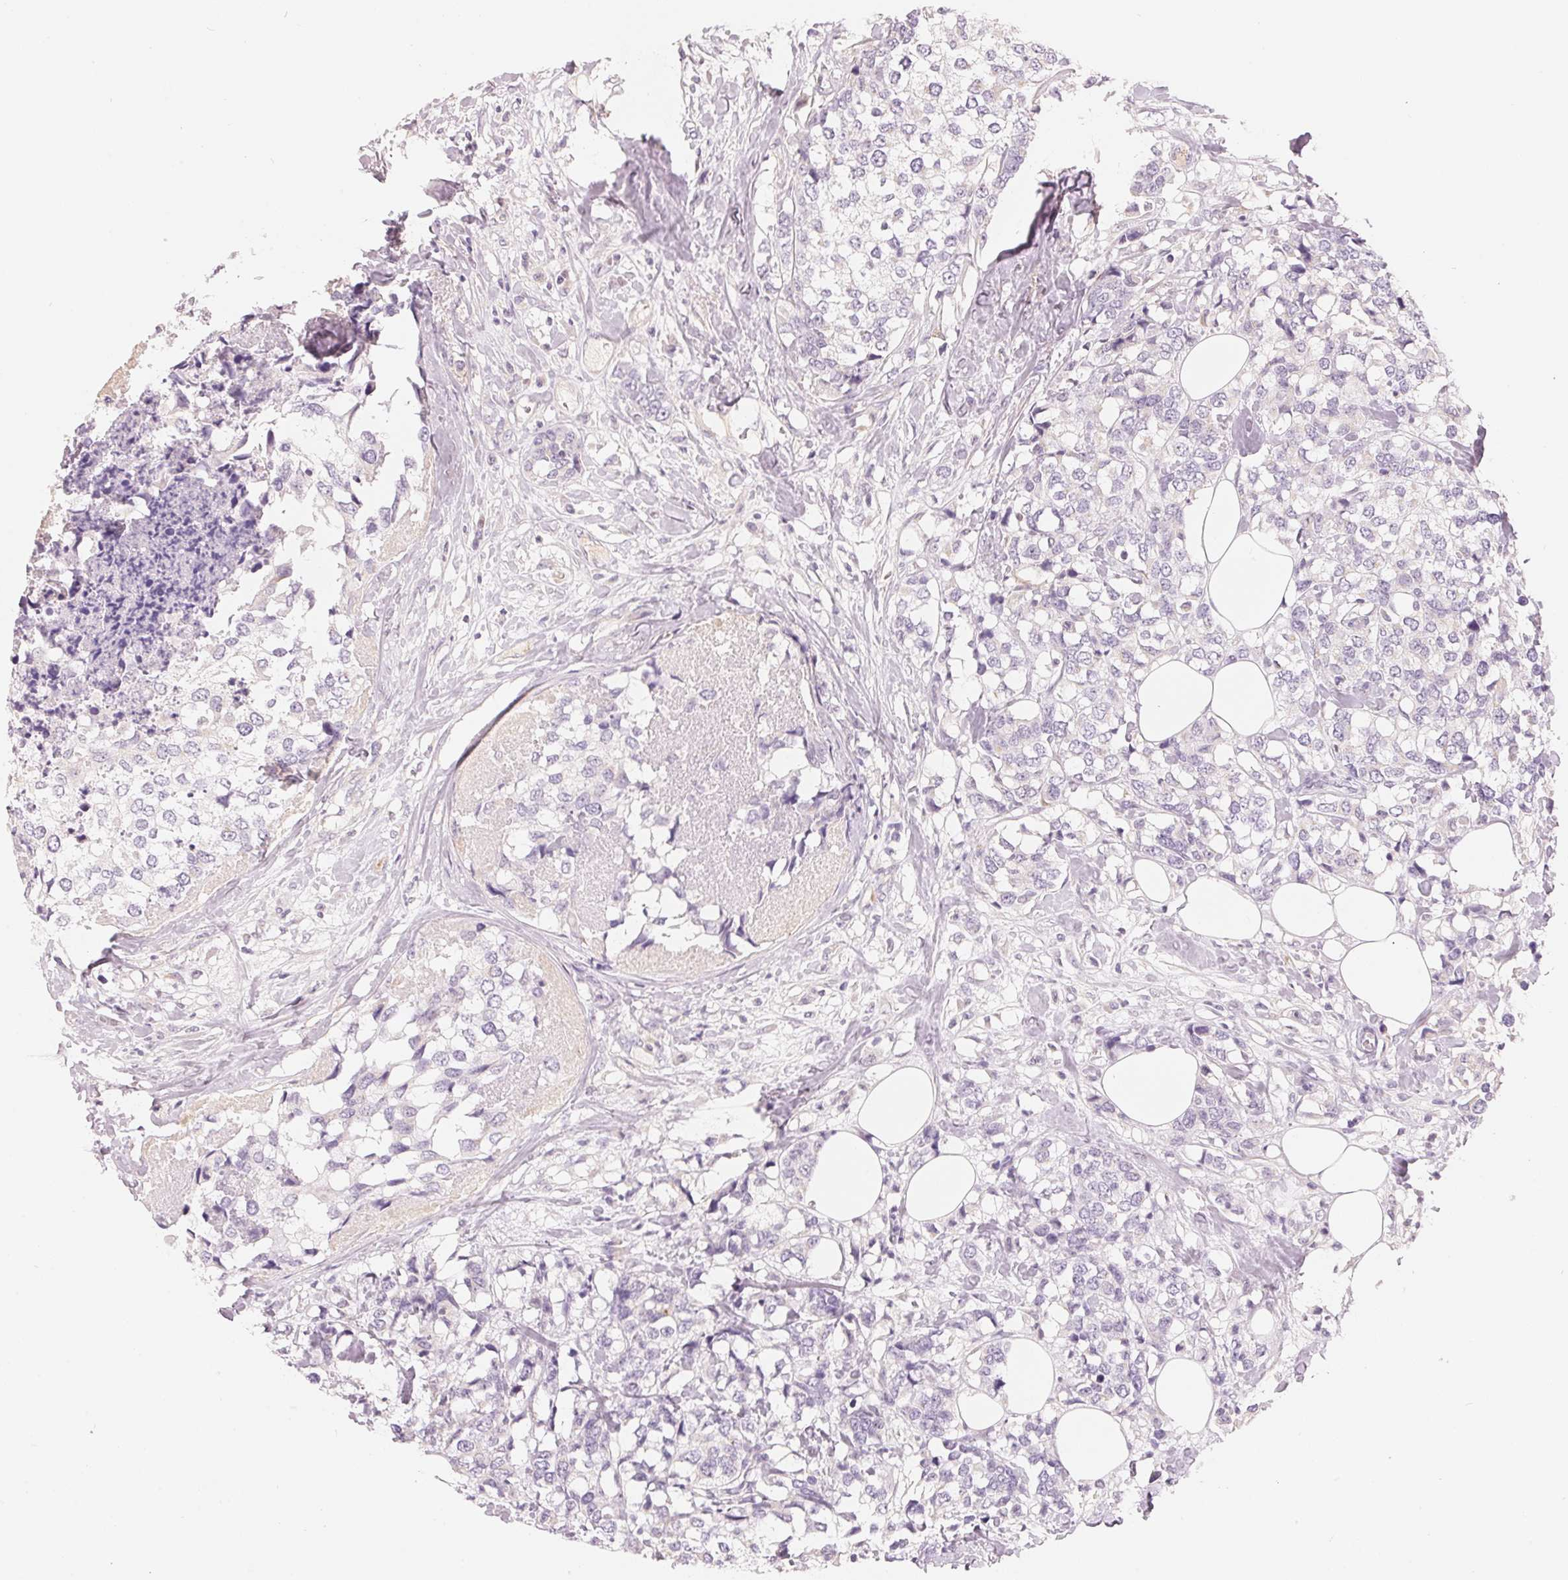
{"staining": {"intensity": "negative", "quantity": "none", "location": "none"}, "tissue": "breast cancer", "cell_type": "Tumor cells", "image_type": "cancer", "snomed": [{"axis": "morphology", "description": "Lobular carcinoma"}, {"axis": "topography", "description": "Breast"}], "caption": "High power microscopy photomicrograph of an IHC photomicrograph of lobular carcinoma (breast), revealing no significant expression in tumor cells.", "gene": "CFHR2", "patient": {"sex": "female", "age": 59}}